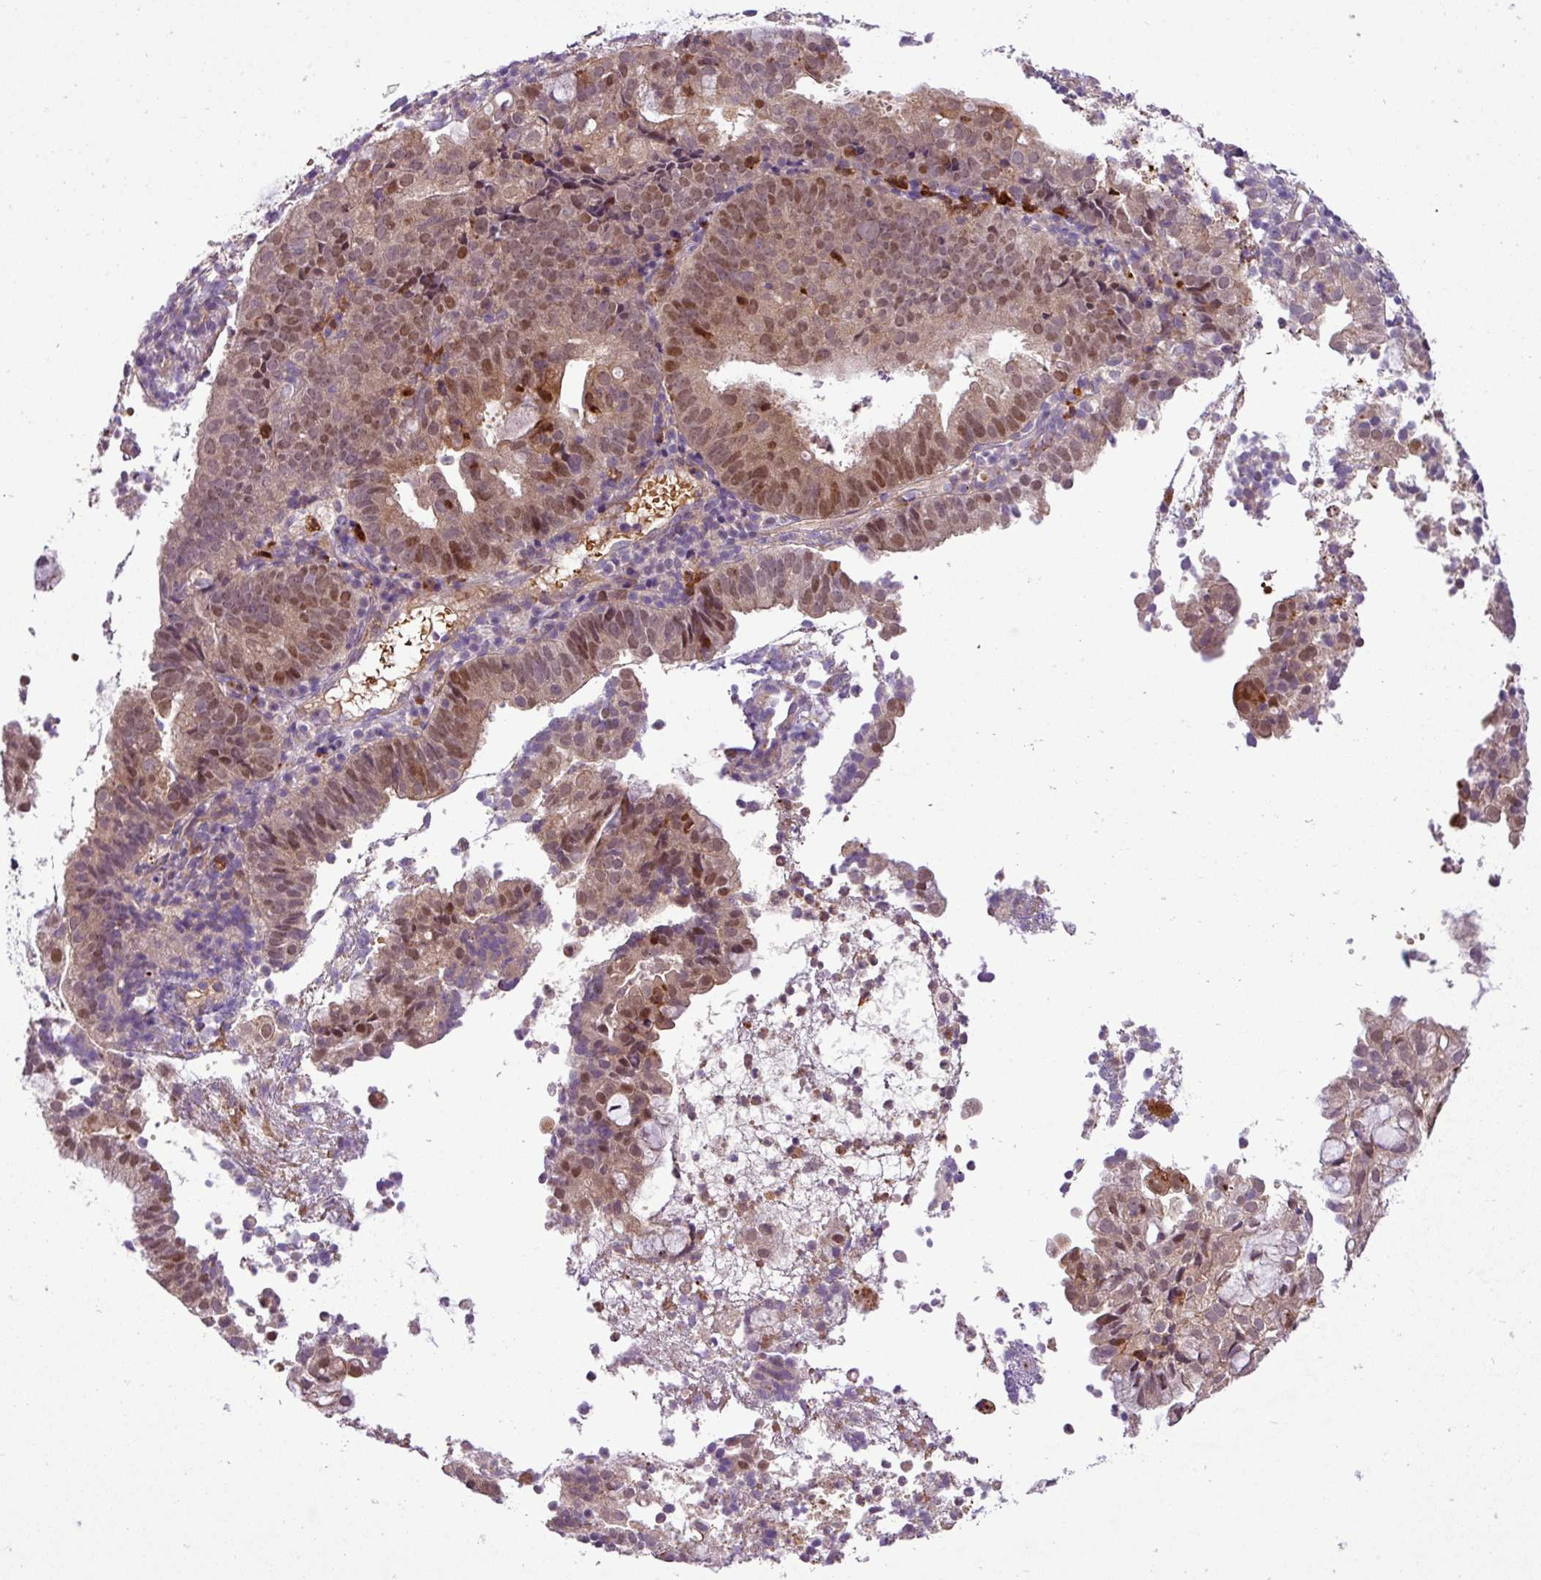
{"staining": {"intensity": "moderate", "quantity": ">75%", "location": "cytoplasmic/membranous,nuclear"}, "tissue": "endometrial cancer", "cell_type": "Tumor cells", "image_type": "cancer", "snomed": [{"axis": "morphology", "description": "Adenocarcinoma, NOS"}, {"axis": "topography", "description": "Endometrium"}], "caption": "Immunohistochemistry image of endometrial adenocarcinoma stained for a protein (brown), which demonstrates medium levels of moderate cytoplasmic/membranous and nuclear expression in about >75% of tumor cells.", "gene": "NBEAL2", "patient": {"sex": "female", "age": 80}}